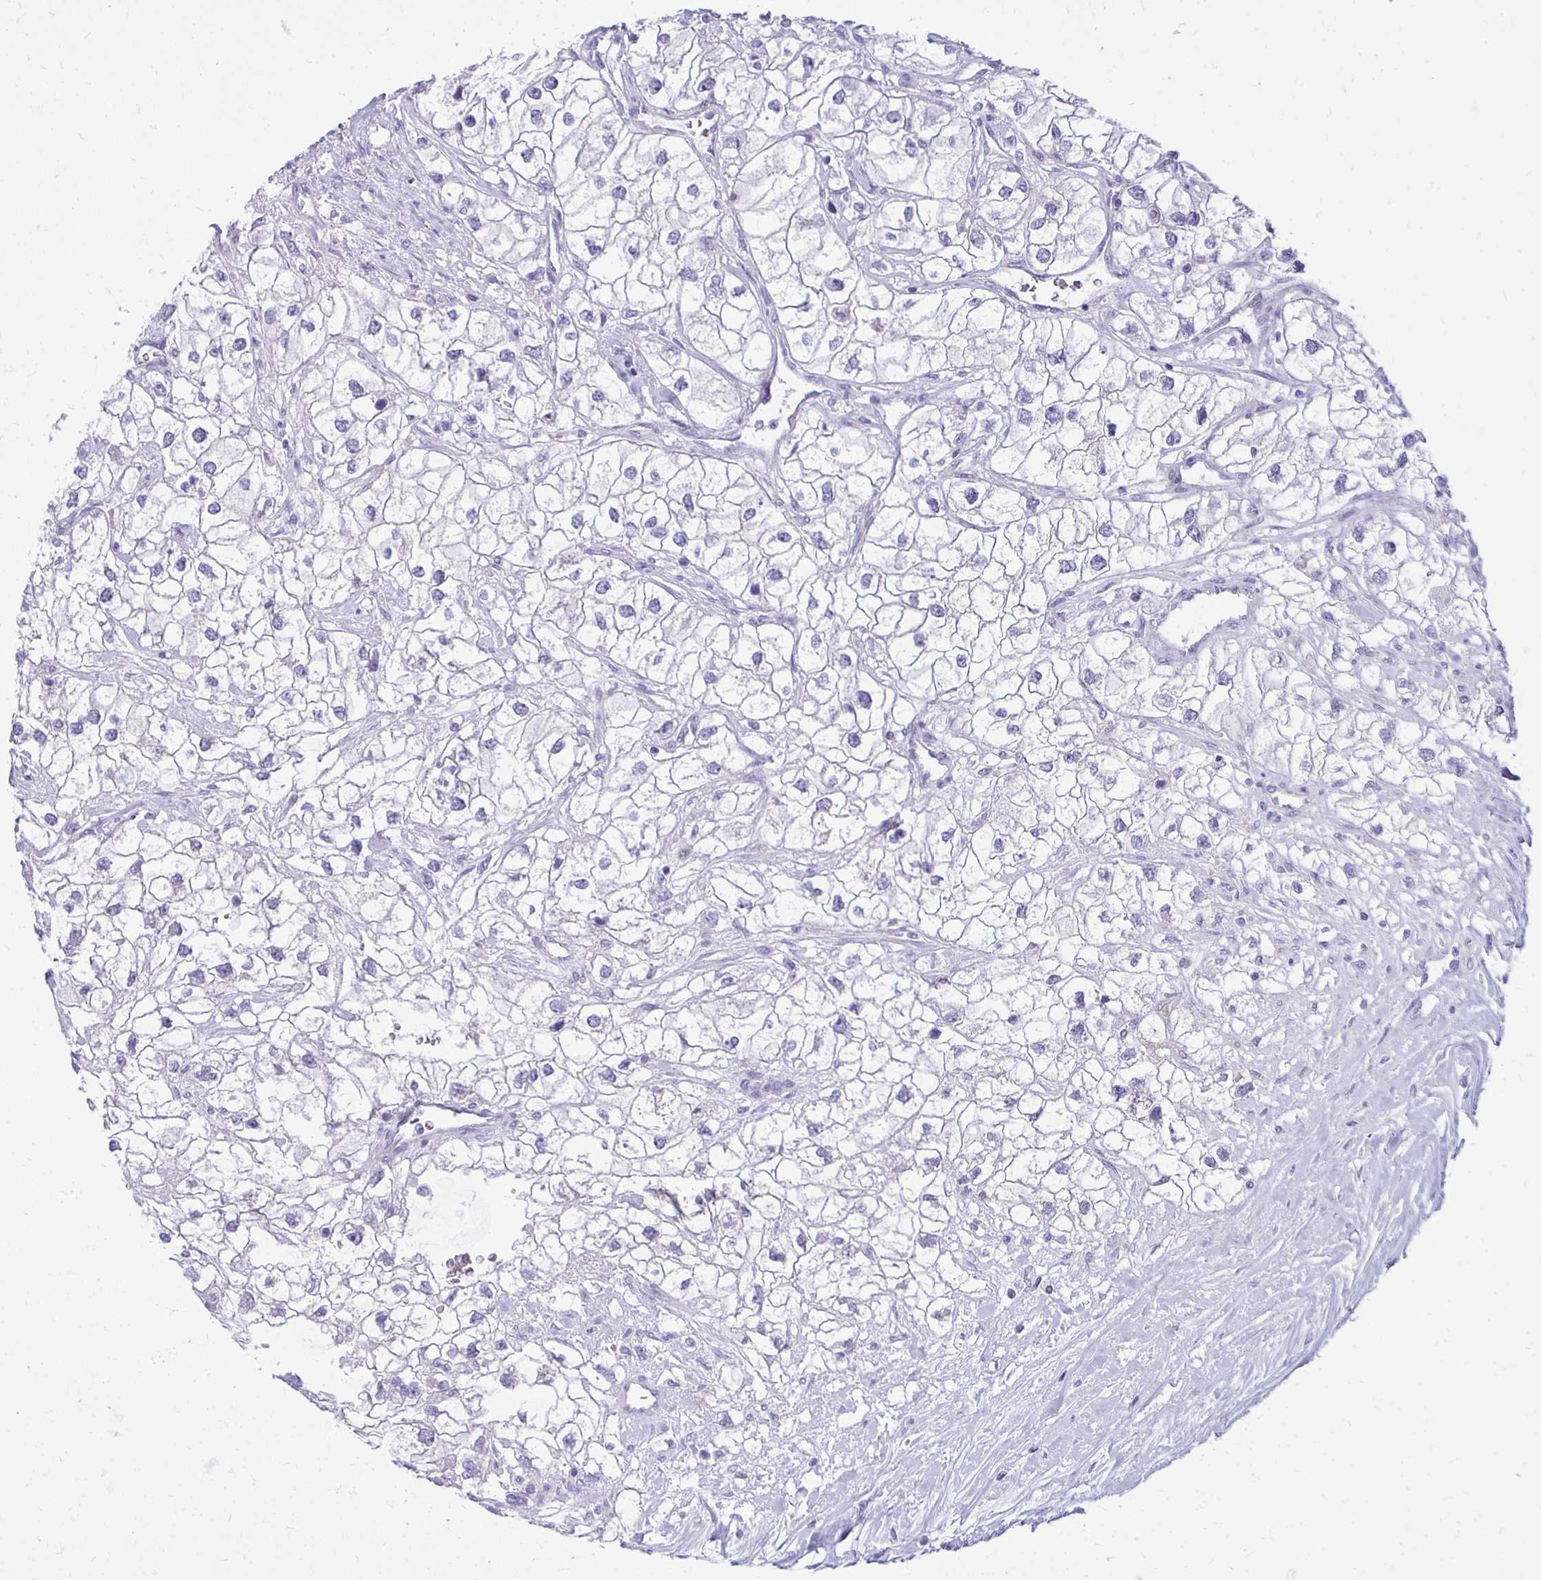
{"staining": {"intensity": "negative", "quantity": "none", "location": "none"}, "tissue": "renal cancer", "cell_type": "Tumor cells", "image_type": "cancer", "snomed": [{"axis": "morphology", "description": "Adenocarcinoma, NOS"}, {"axis": "topography", "description": "Kidney"}], "caption": "High power microscopy histopathology image of an immunohistochemistry (IHC) micrograph of adenocarcinoma (renal), revealing no significant expression in tumor cells.", "gene": "GPRIN3", "patient": {"sex": "male", "age": 59}}